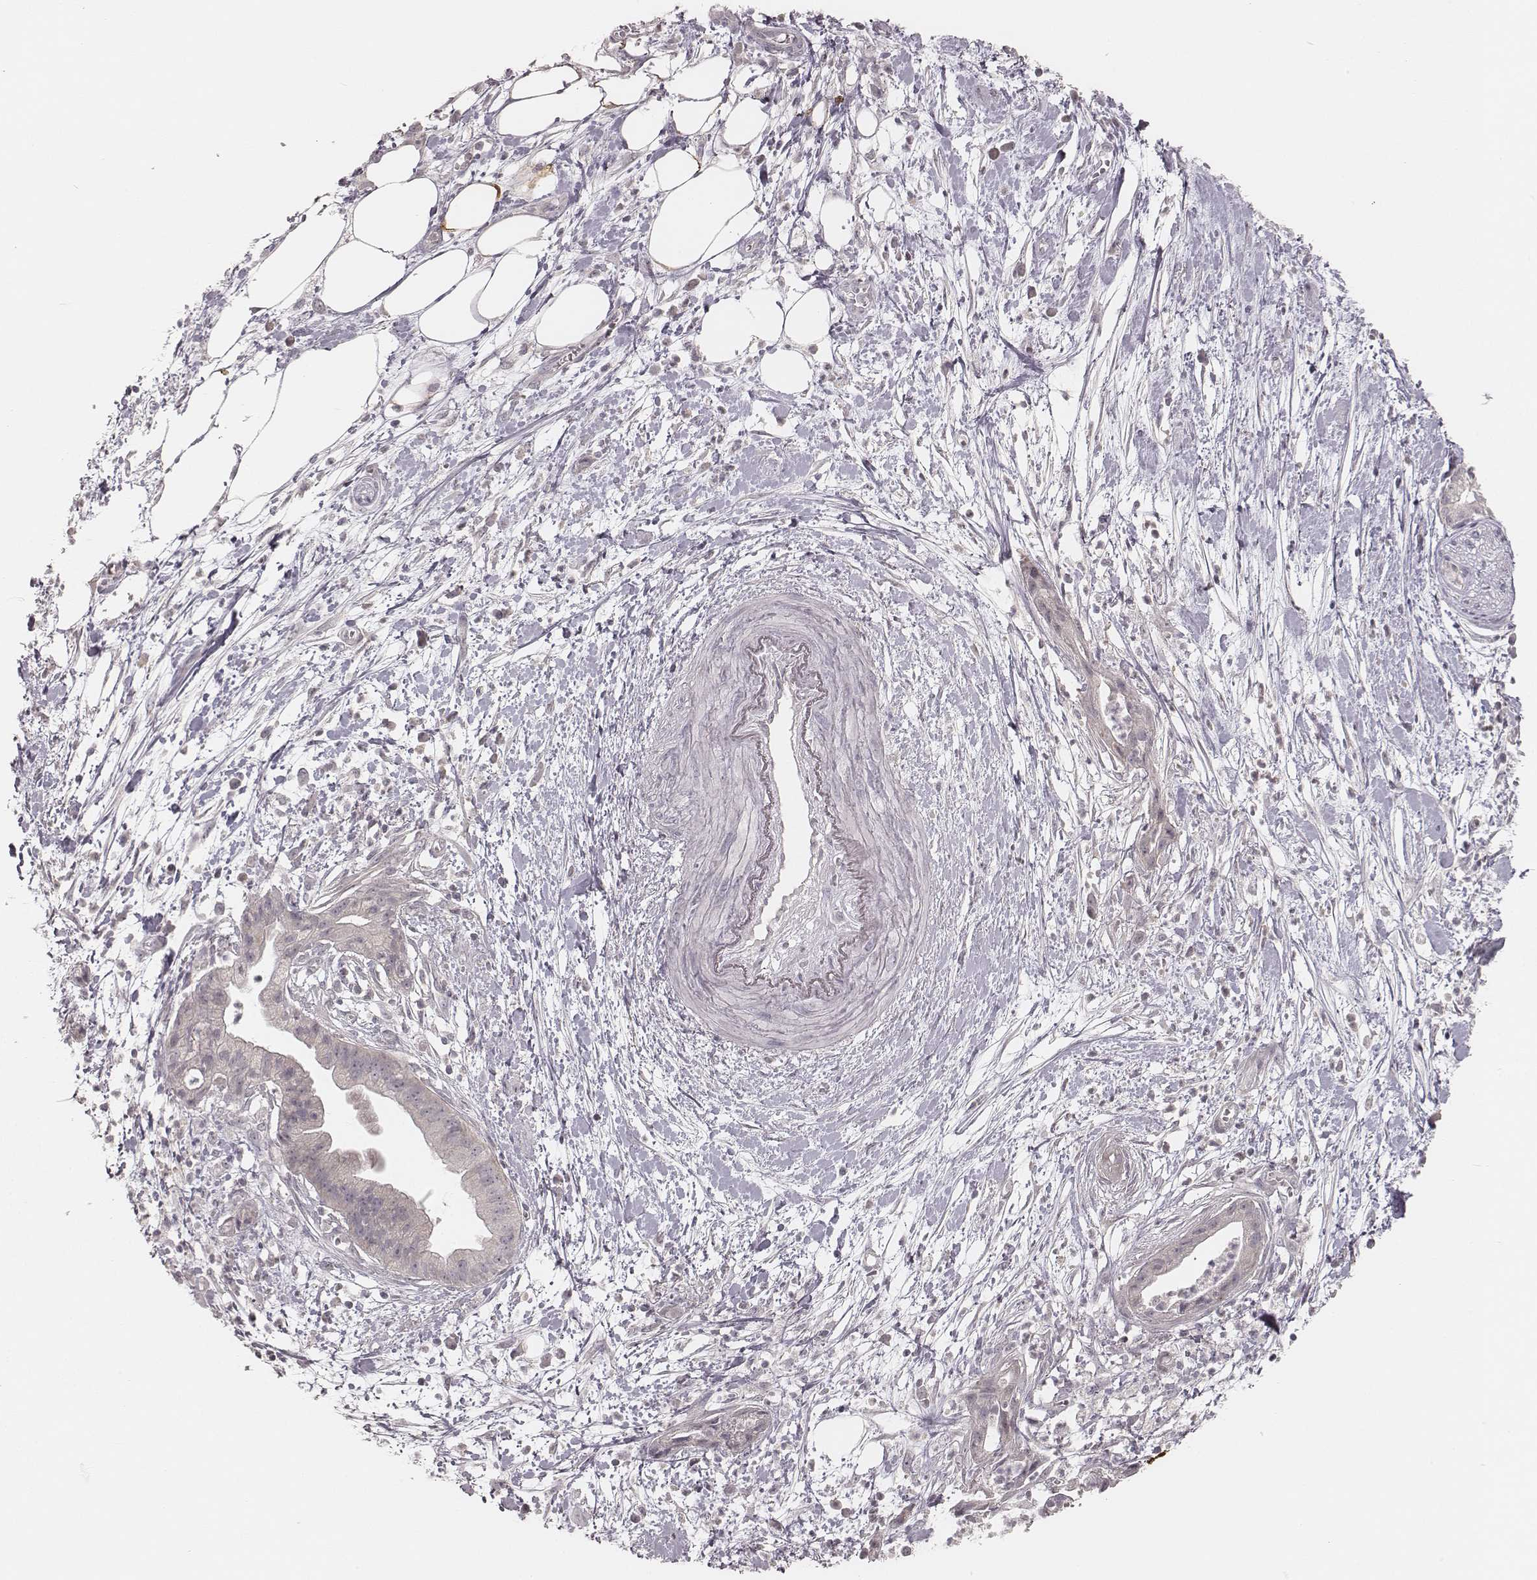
{"staining": {"intensity": "negative", "quantity": "none", "location": "none"}, "tissue": "pancreatic cancer", "cell_type": "Tumor cells", "image_type": "cancer", "snomed": [{"axis": "morphology", "description": "Normal tissue, NOS"}, {"axis": "morphology", "description": "Adenocarcinoma, NOS"}, {"axis": "topography", "description": "Lymph node"}, {"axis": "topography", "description": "Pancreas"}], "caption": "Human adenocarcinoma (pancreatic) stained for a protein using immunohistochemistry displays no expression in tumor cells.", "gene": "ACACB", "patient": {"sex": "female", "age": 58}}